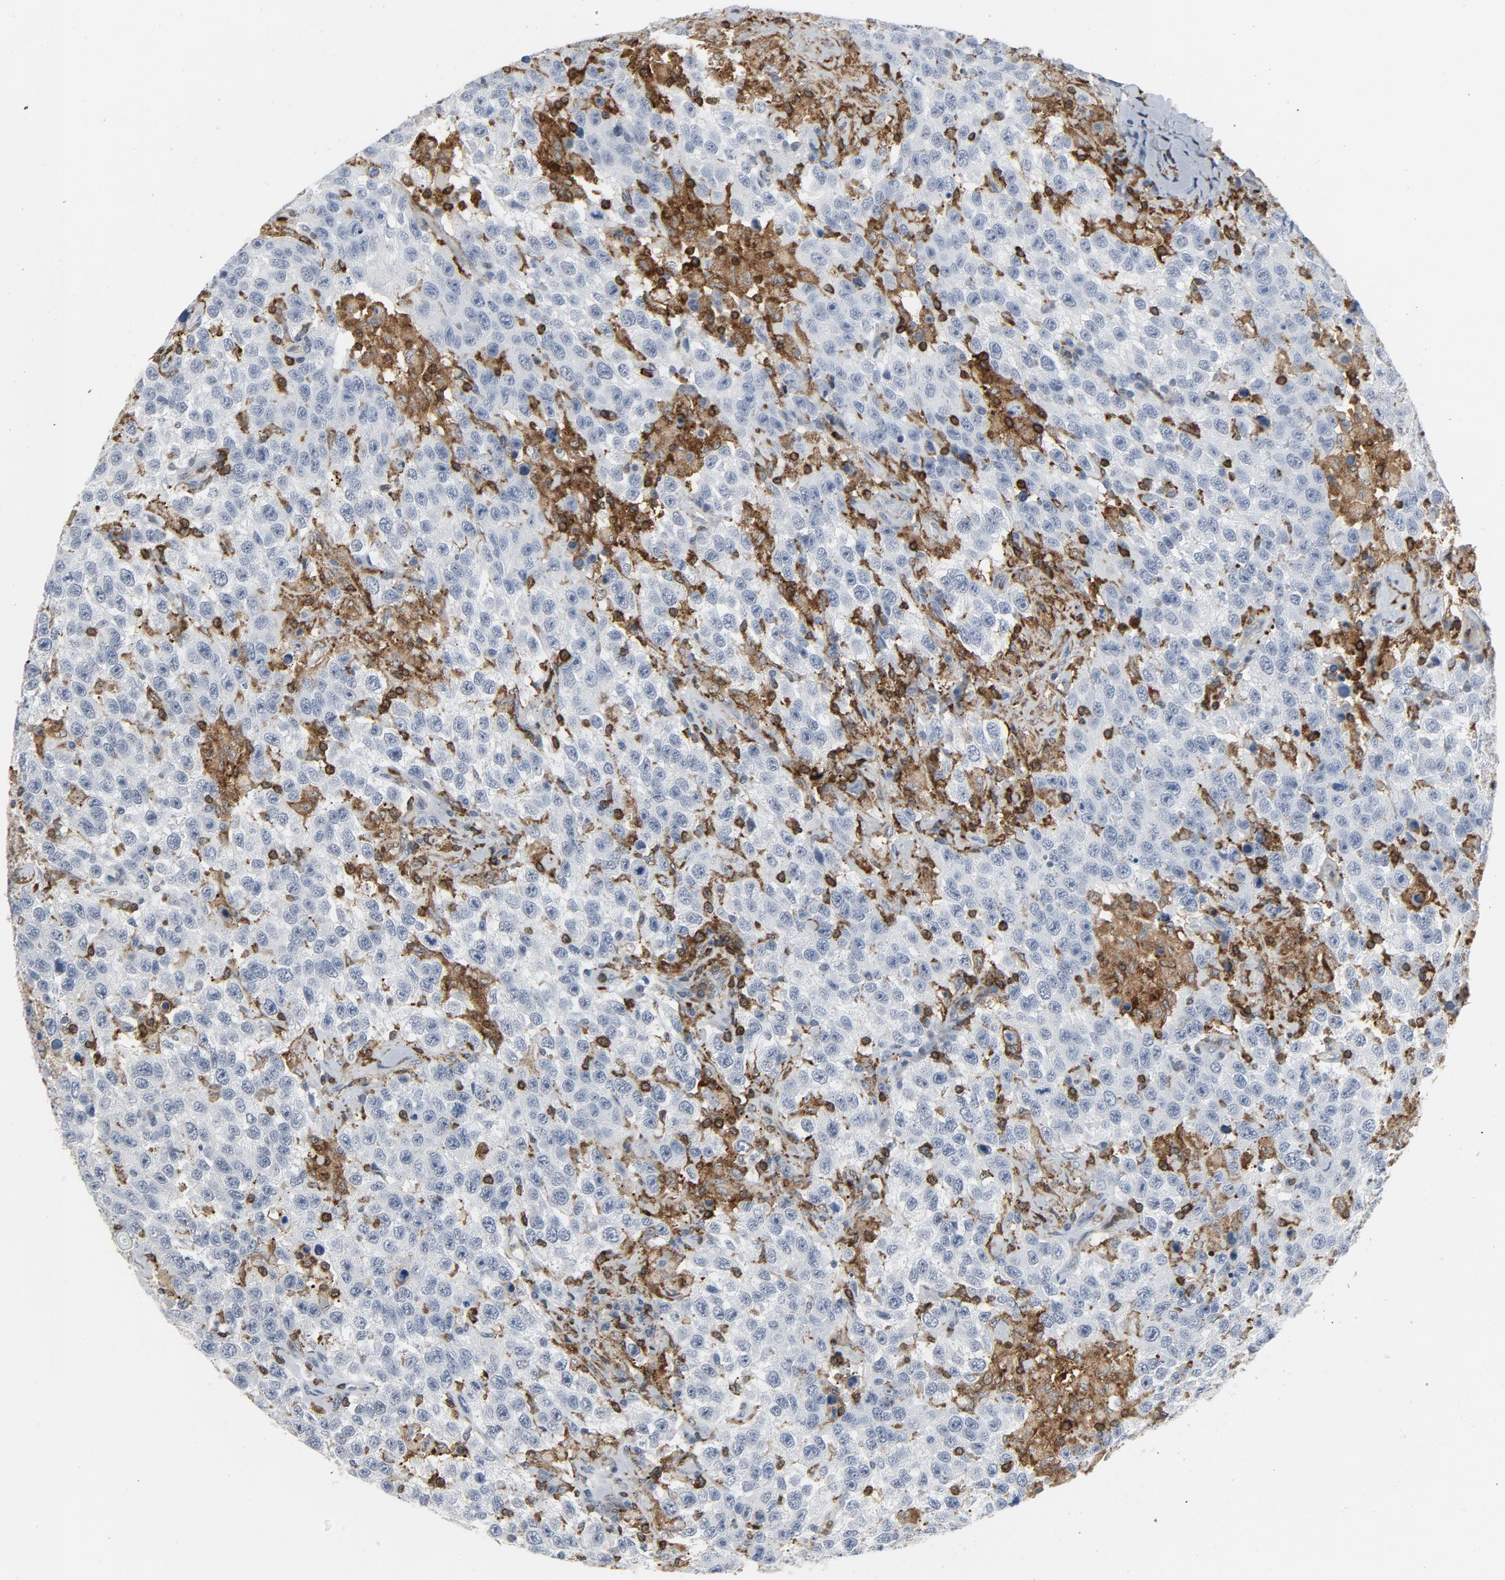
{"staining": {"intensity": "negative", "quantity": "none", "location": "none"}, "tissue": "testis cancer", "cell_type": "Tumor cells", "image_type": "cancer", "snomed": [{"axis": "morphology", "description": "Seminoma, NOS"}, {"axis": "topography", "description": "Testis"}], "caption": "This is an immunohistochemistry photomicrograph of testis cancer. There is no staining in tumor cells.", "gene": "LCP2", "patient": {"sex": "male", "age": 41}}